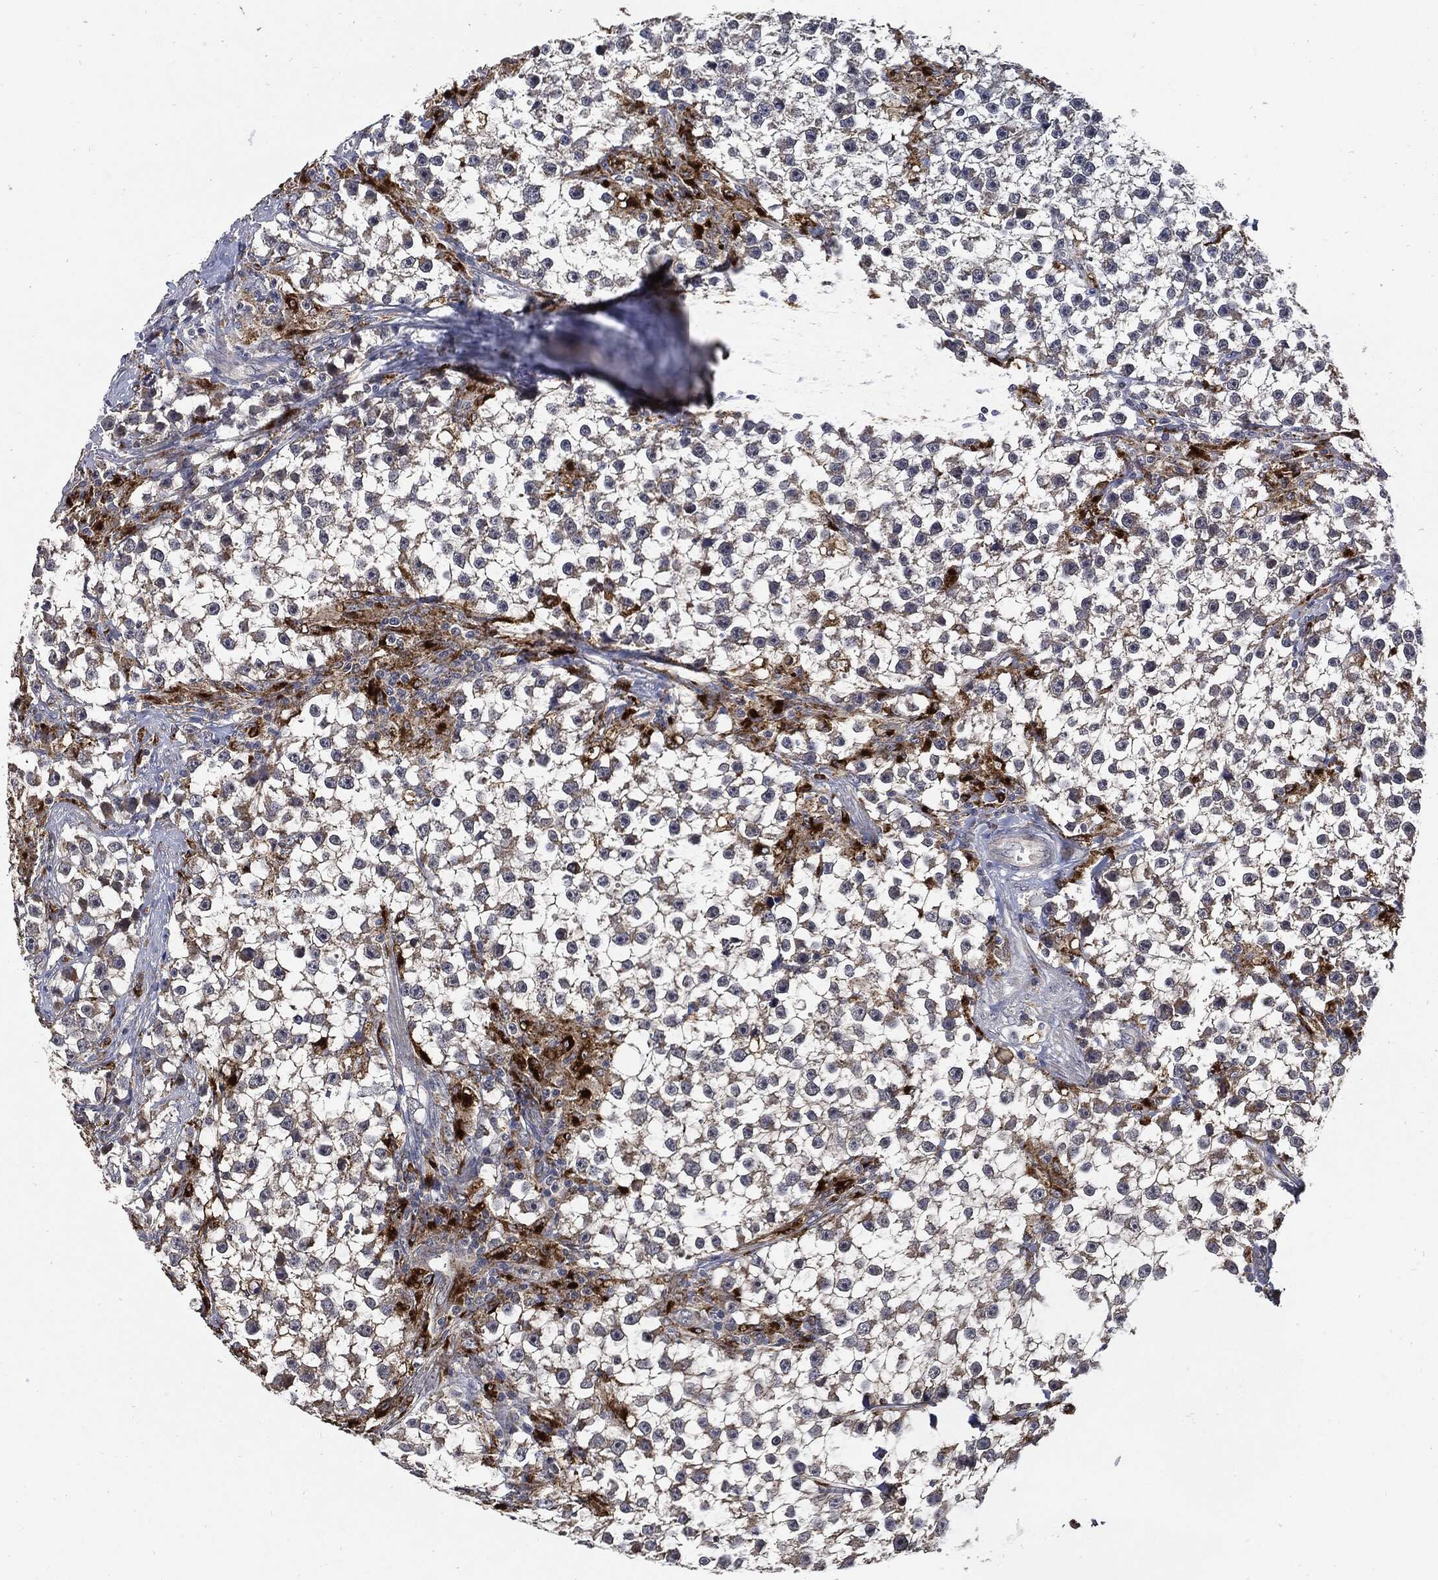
{"staining": {"intensity": "negative", "quantity": "none", "location": "none"}, "tissue": "testis cancer", "cell_type": "Tumor cells", "image_type": "cancer", "snomed": [{"axis": "morphology", "description": "Seminoma, NOS"}, {"axis": "topography", "description": "Testis"}], "caption": "Immunohistochemistry (IHC) of human seminoma (testis) shows no staining in tumor cells.", "gene": "SLC31A2", "patient": {"sex": "male", "age": 59}}